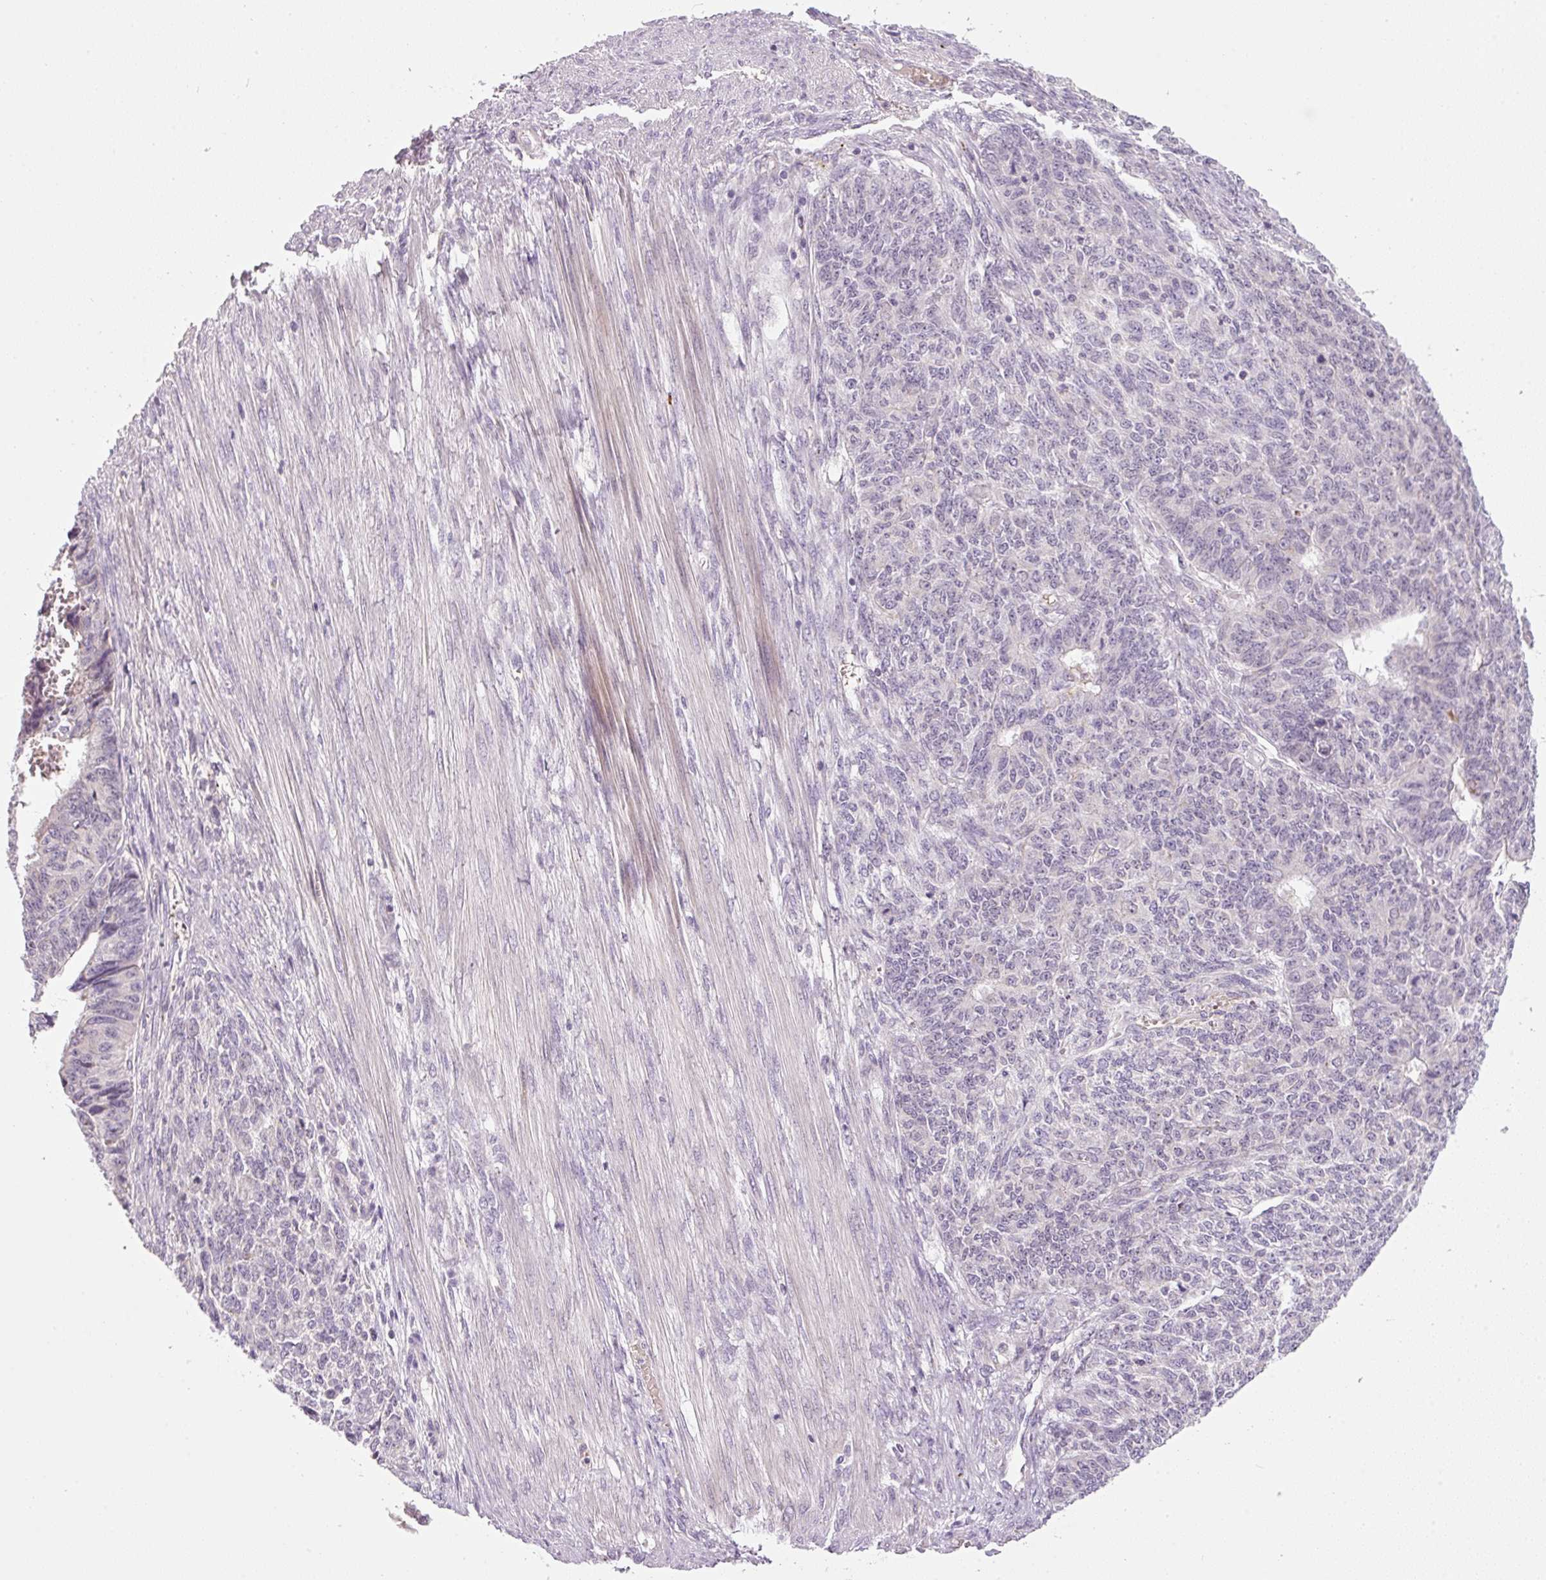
{"staining": {"intensity": "negative", "quantity": "none", "location": "none"}, "tissue": "endometrial cancer", "cell_type": "Tumor cells", "image_type": "cancer", "snomed": [{"axis": "morphology", "description": "Adenocarcinoma, NOS"}, {"axis": "topography", "description": "Endometrium"}], "caption": "Immunohistochemical staining of endometrial adenocarcinoma shows no significant expression in tumor cells.", "gene": "ZNF639", "patient": {"sex": "female", "age": 32}}